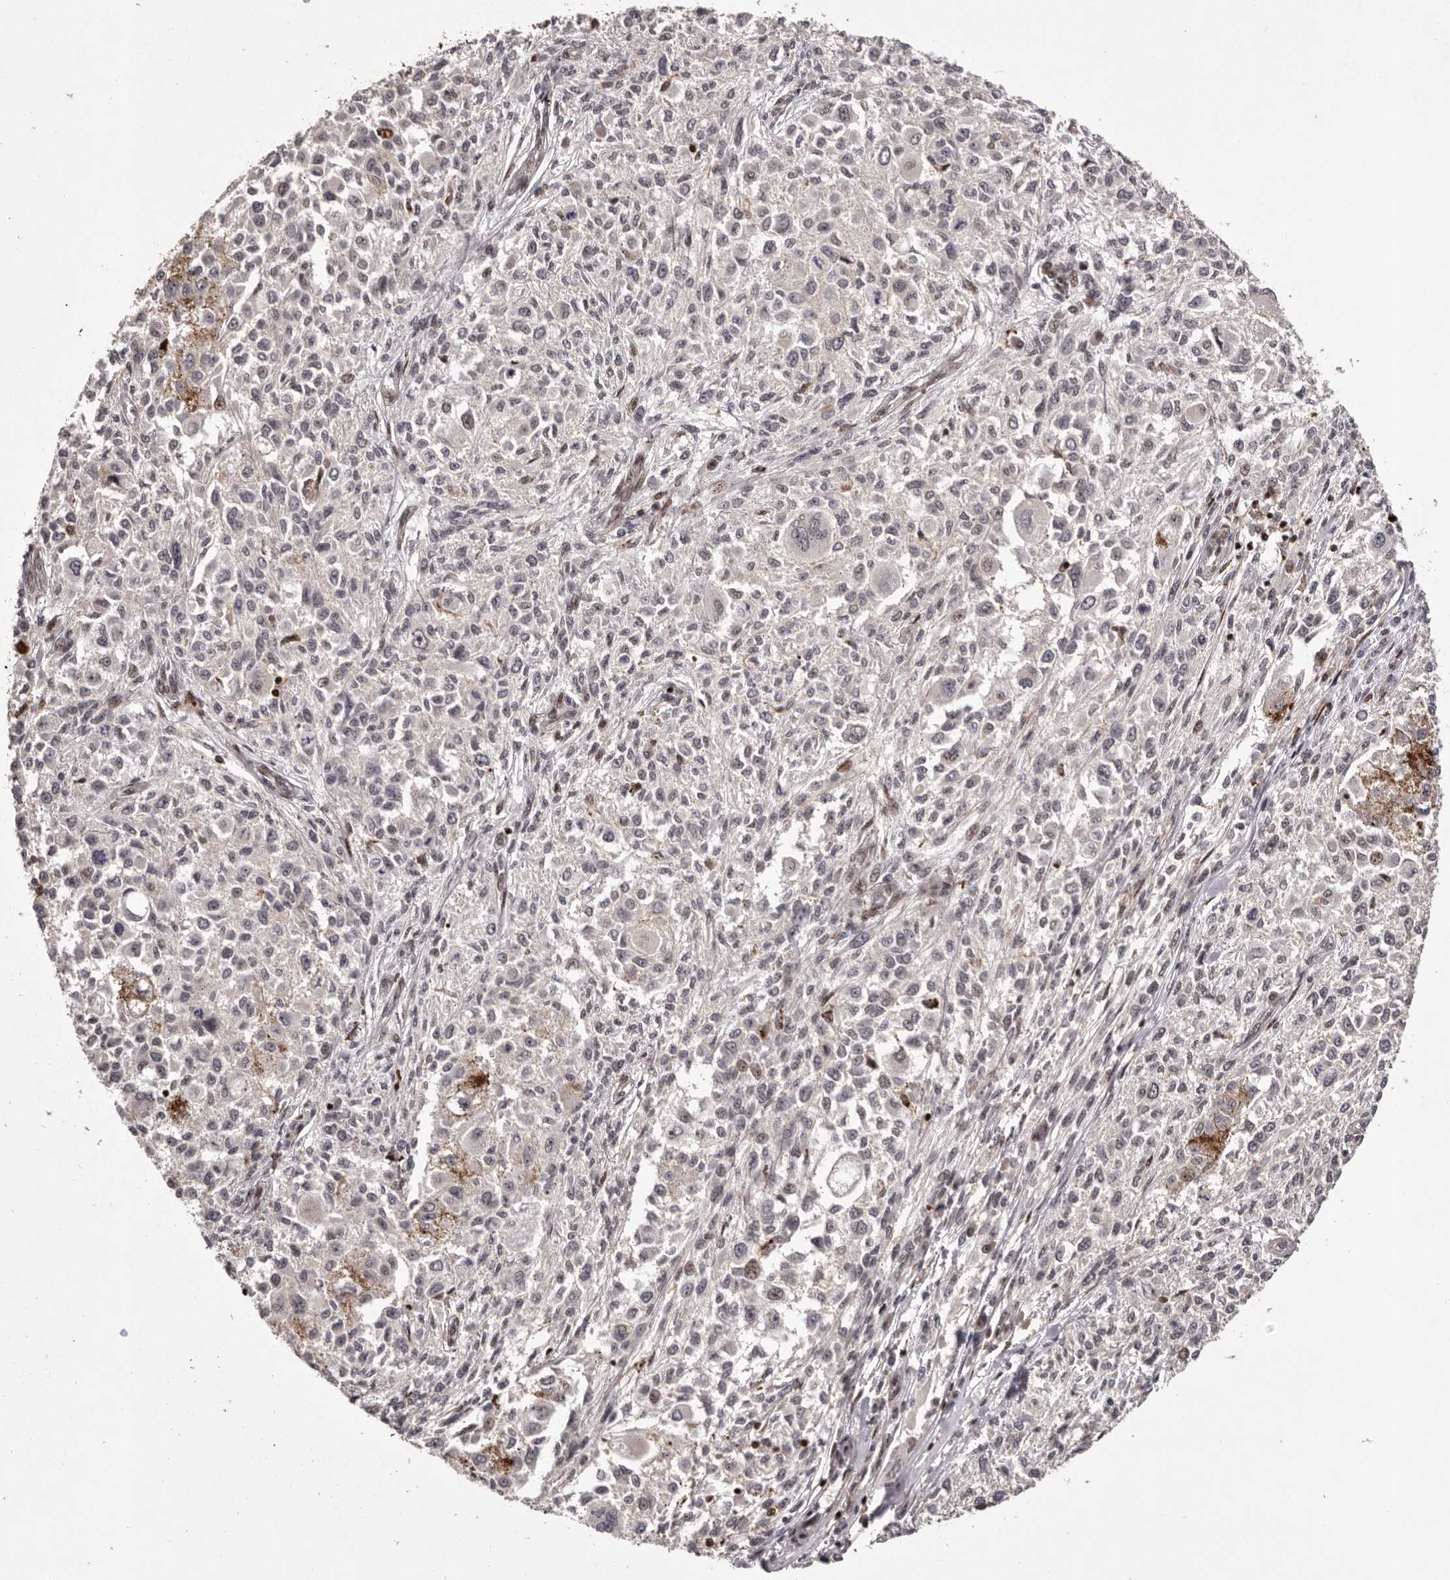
{"staining": {"intensity": "negative", "quantity": "none", "location": "none"}, "tissue": "melanoma", "cell_type": "Tumor cells", "image_type": "cancer", "snomed": [{"axis": "morphology", "description": "Necrosis, NOS"}, {"axis": "morphology", "description": "Malignant melanoma, NOS"}, {"axis": "topography", "description": "Skin"}], "caption": "Tumor cells are negative for brown protein staining in melanoma.", "gene": "FBXO5", "patient": {"sex": "female", "age": 87}}